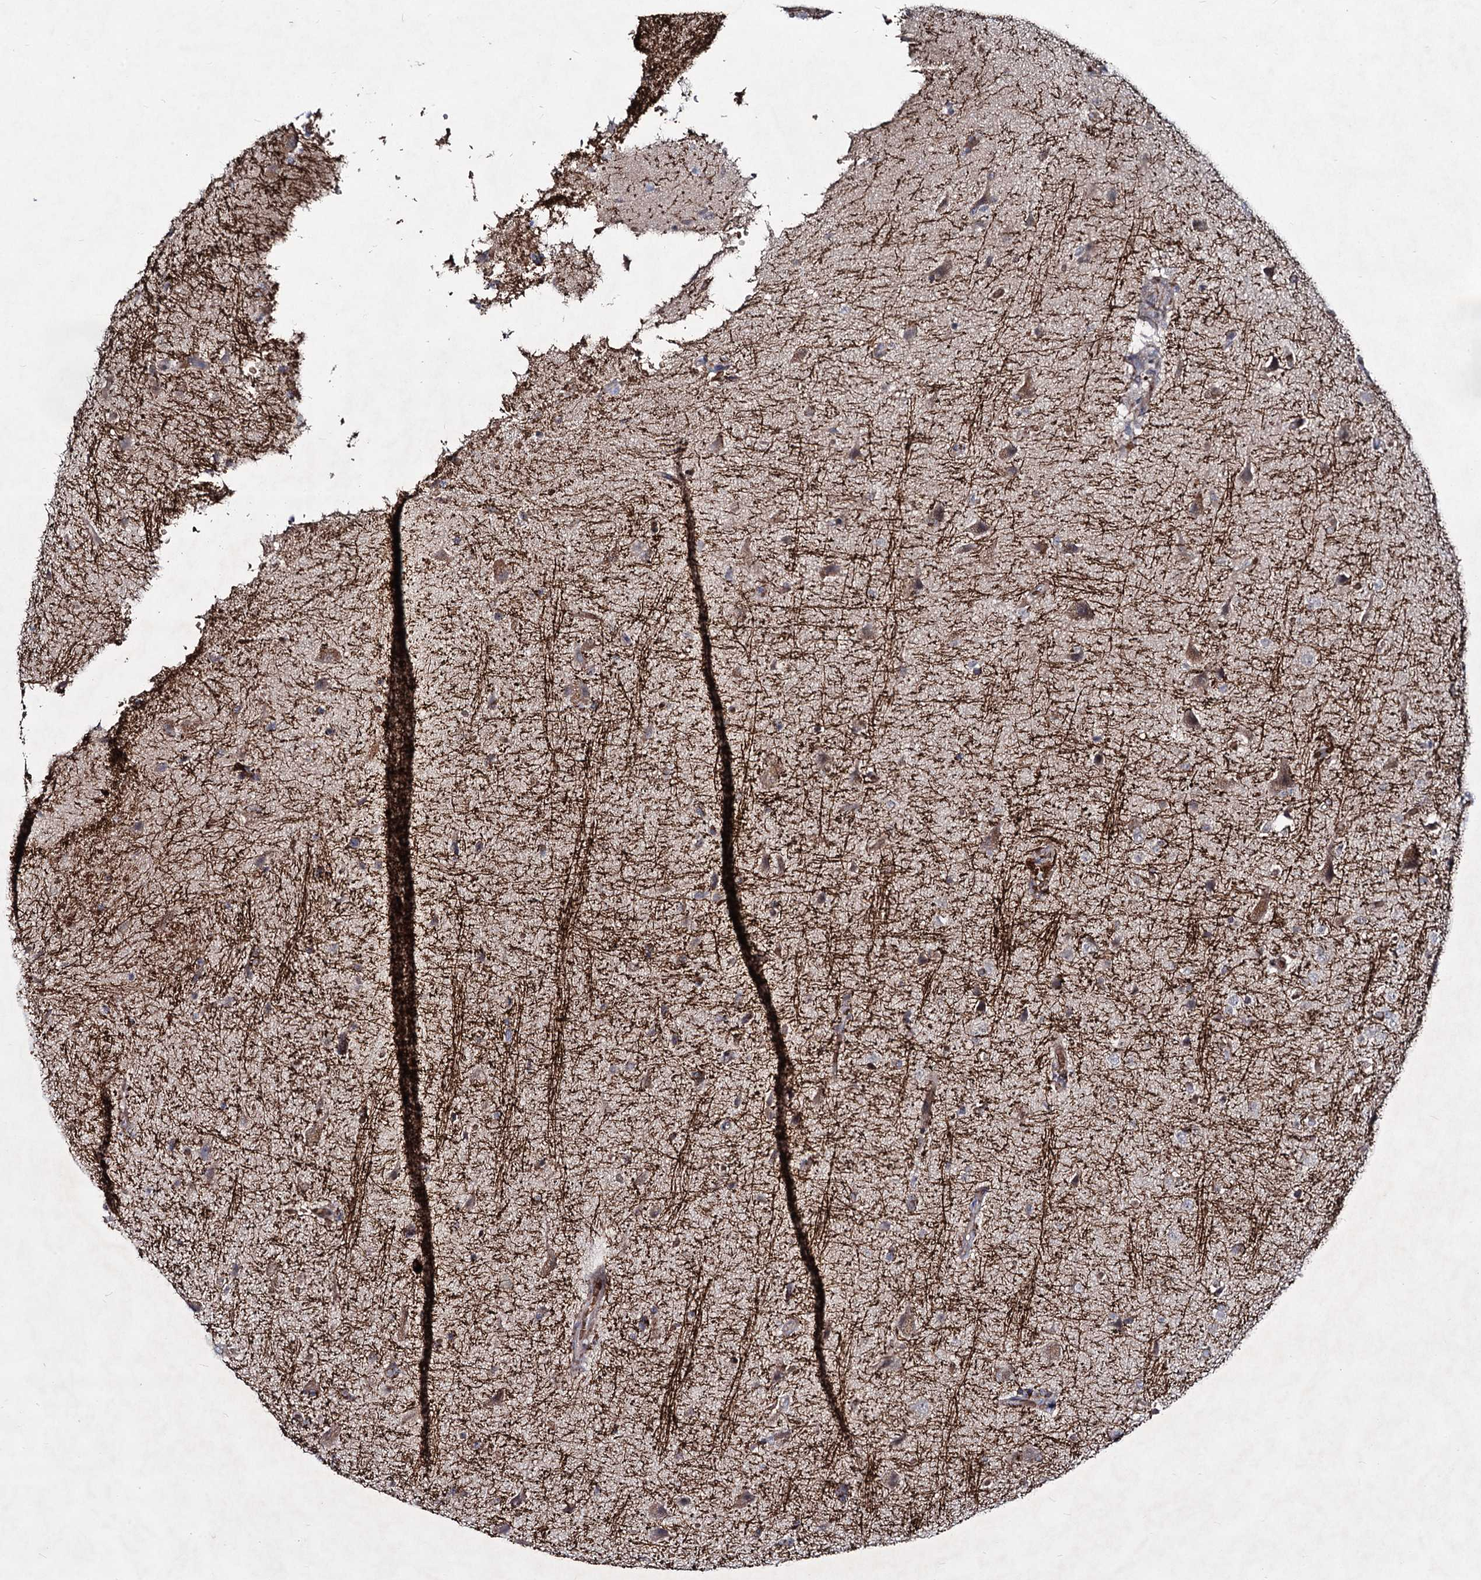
{"staining": {"intensity": "negative", "quantity": "none", "location": "none"}, "tissue": "glioma", "cell_type": "Tumor cells", "image_type": "cancer", "snomed": [{"axis": "morphology", "description": "Glioma, malignant, High grade"}, {"axis": "topography", "description": "Brain"}], "caption": "This image is of high-grade glioma (malignant) stained with immunohistochemistry (IHC) to label a protein in brown with the nuclei are counter-stained blue. There is no positivity in tumor cells. The staining was performed using DAB (3,3'-diaminobenzidine) to visualize the protein expression in brown, while the nuclei were stained in blue with hematoxylin (Magnification: 20x).", "gene": "RNF6", "patient": {"sex": "male", "age": 72}}